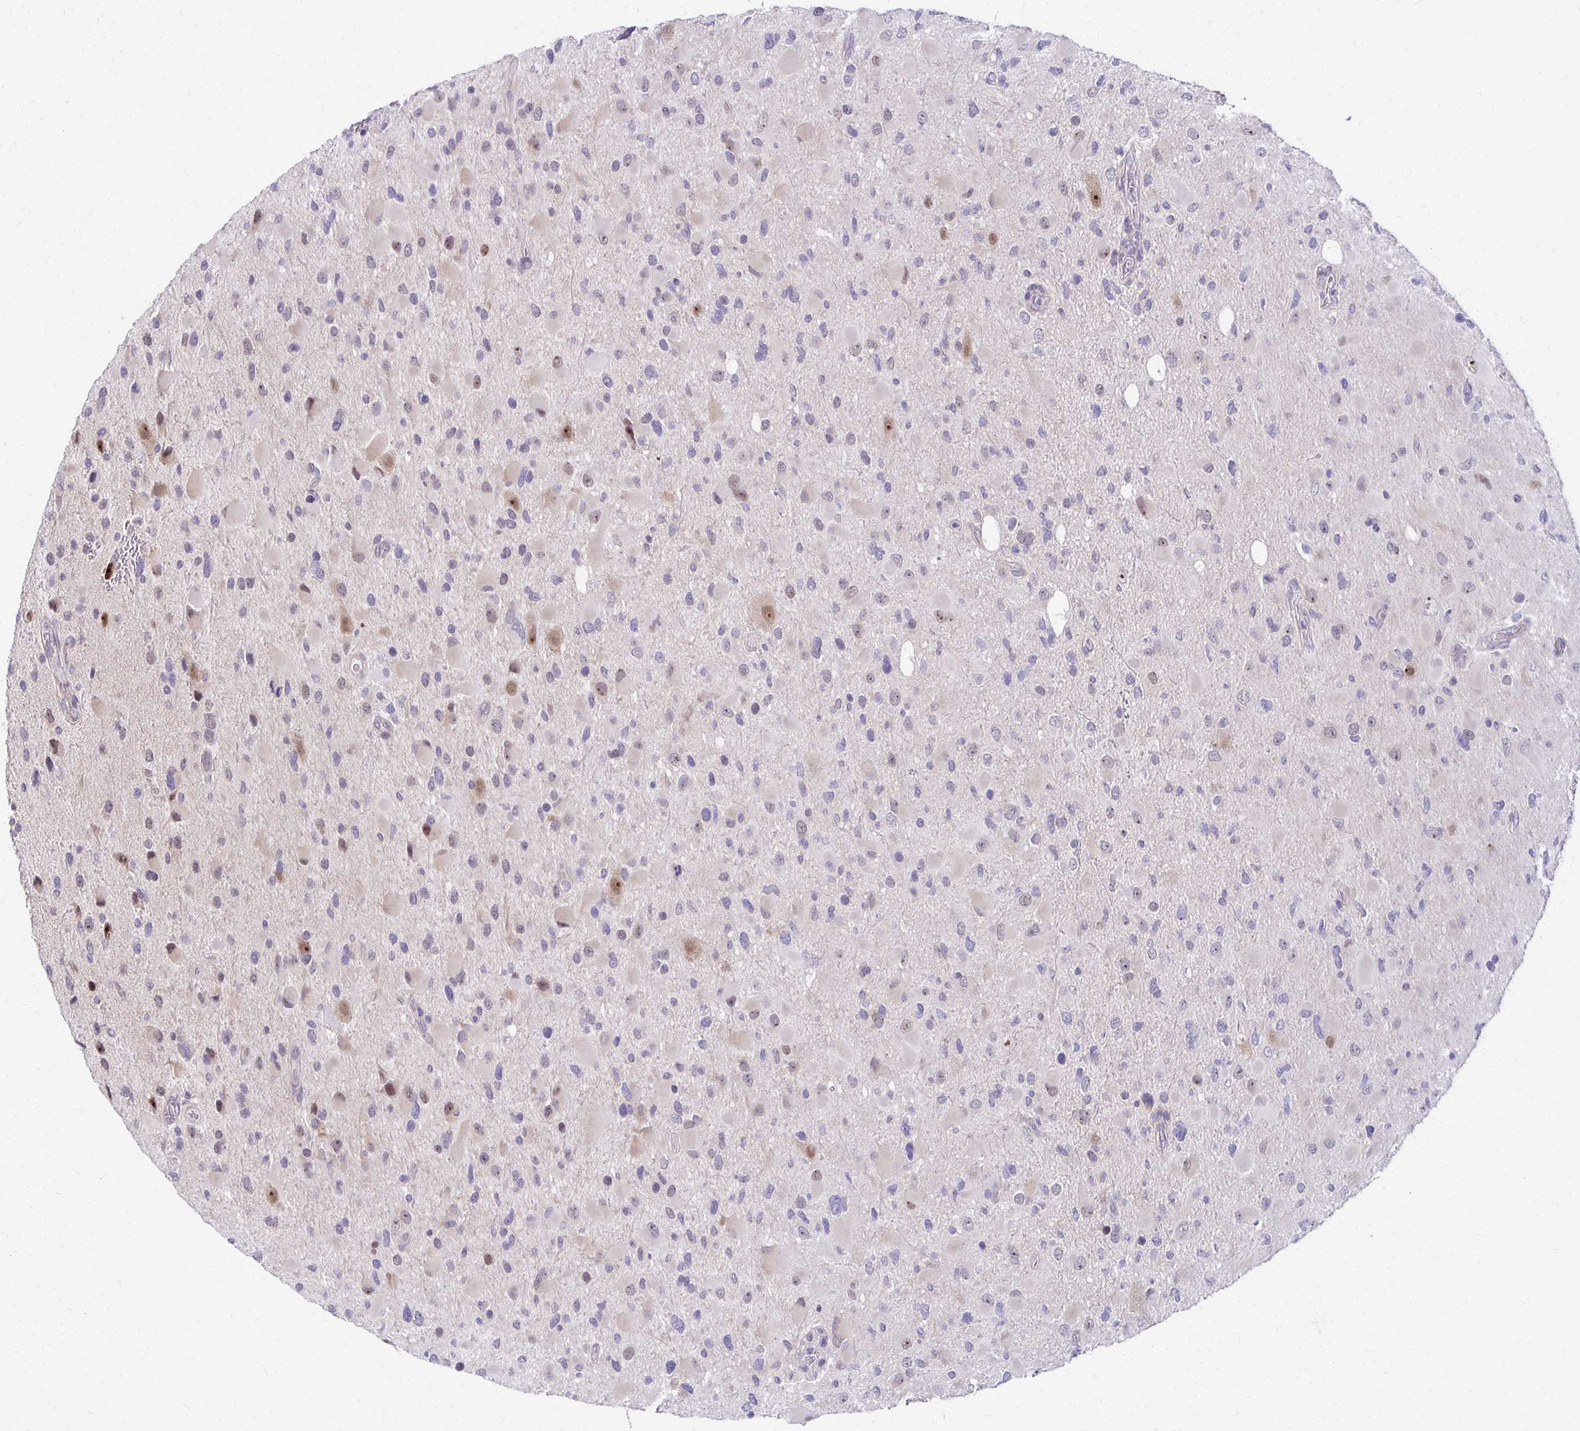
{"staining": {"intensity": "negative", "quantity": "none", "location": "none"}, "tissue": "glioma", "cell_type": "Tumor cells", "image_type": "cancer", "snomed": [{"axis": "morphology", "description": "Glioma, malignant, Low grade"}, {"axis": "topography", "description": "Brain"}], "caption": "A high-resolution micrograph shows immunohistochemistry (IHC) staining of glioma, which shows no significant staining in tumor cells.", "gene": "C1QTNF2", "patient": {"sex": "female", "age": 32}}